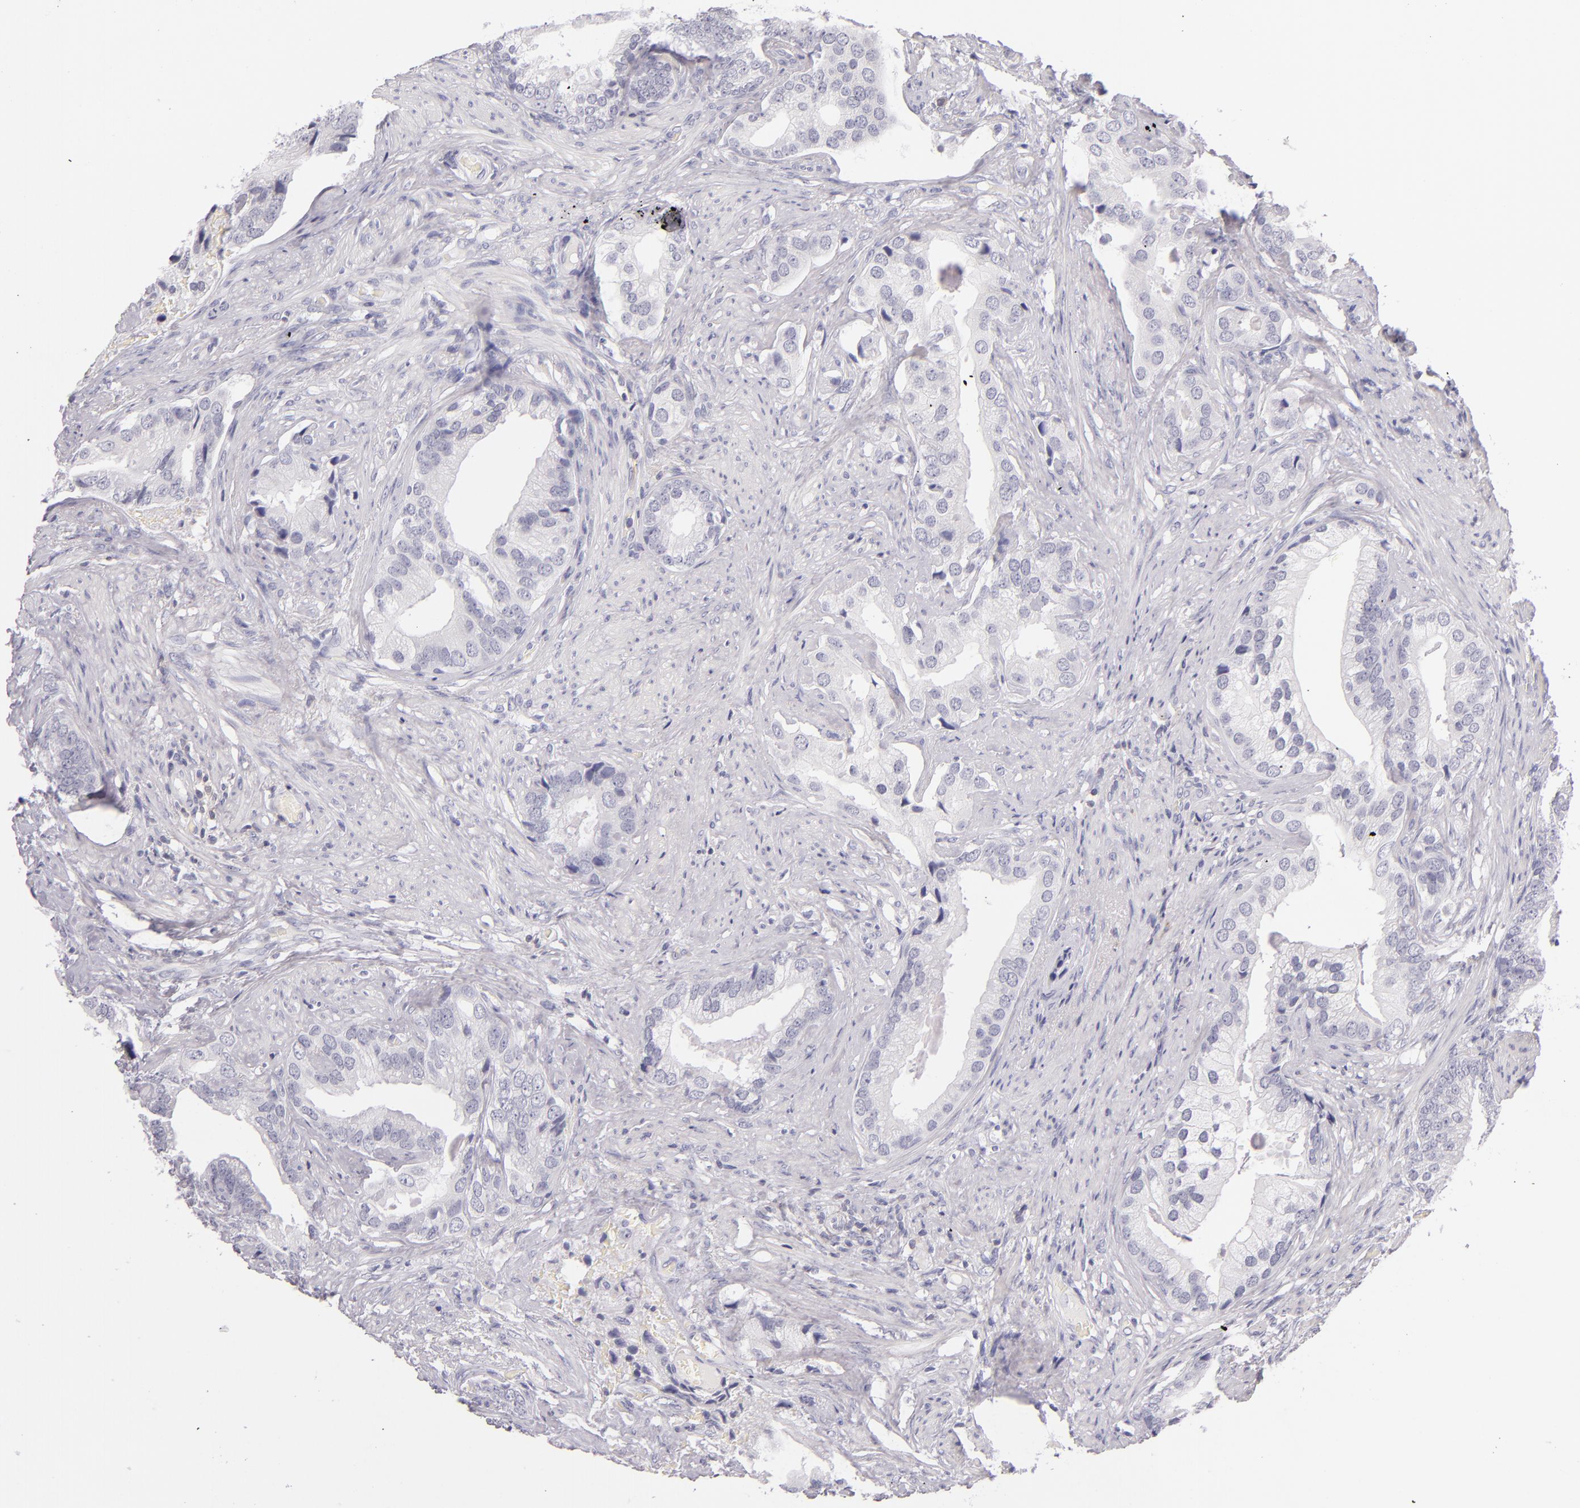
{"staining": {"intensity": "negative", "quantity": "none", "location": "none"}, "tissue": "prostate cancer", "cell_type": "Tumor cells", "image_type": "cancer", "snomed": [{"axis": "morphology", "description": "Adenocarcinoma, Low grade"}, {"axis": "topography", "description": "Prostate"}], "caption": "Immunohistochemistry image of neoplastic tissue: prostate adenocarcinoma (low-grade) stained with DAB shows no significant protein positivity in tumor cells.", "gene": "CD48", "patient": {"sex": "male", "age": 71}}